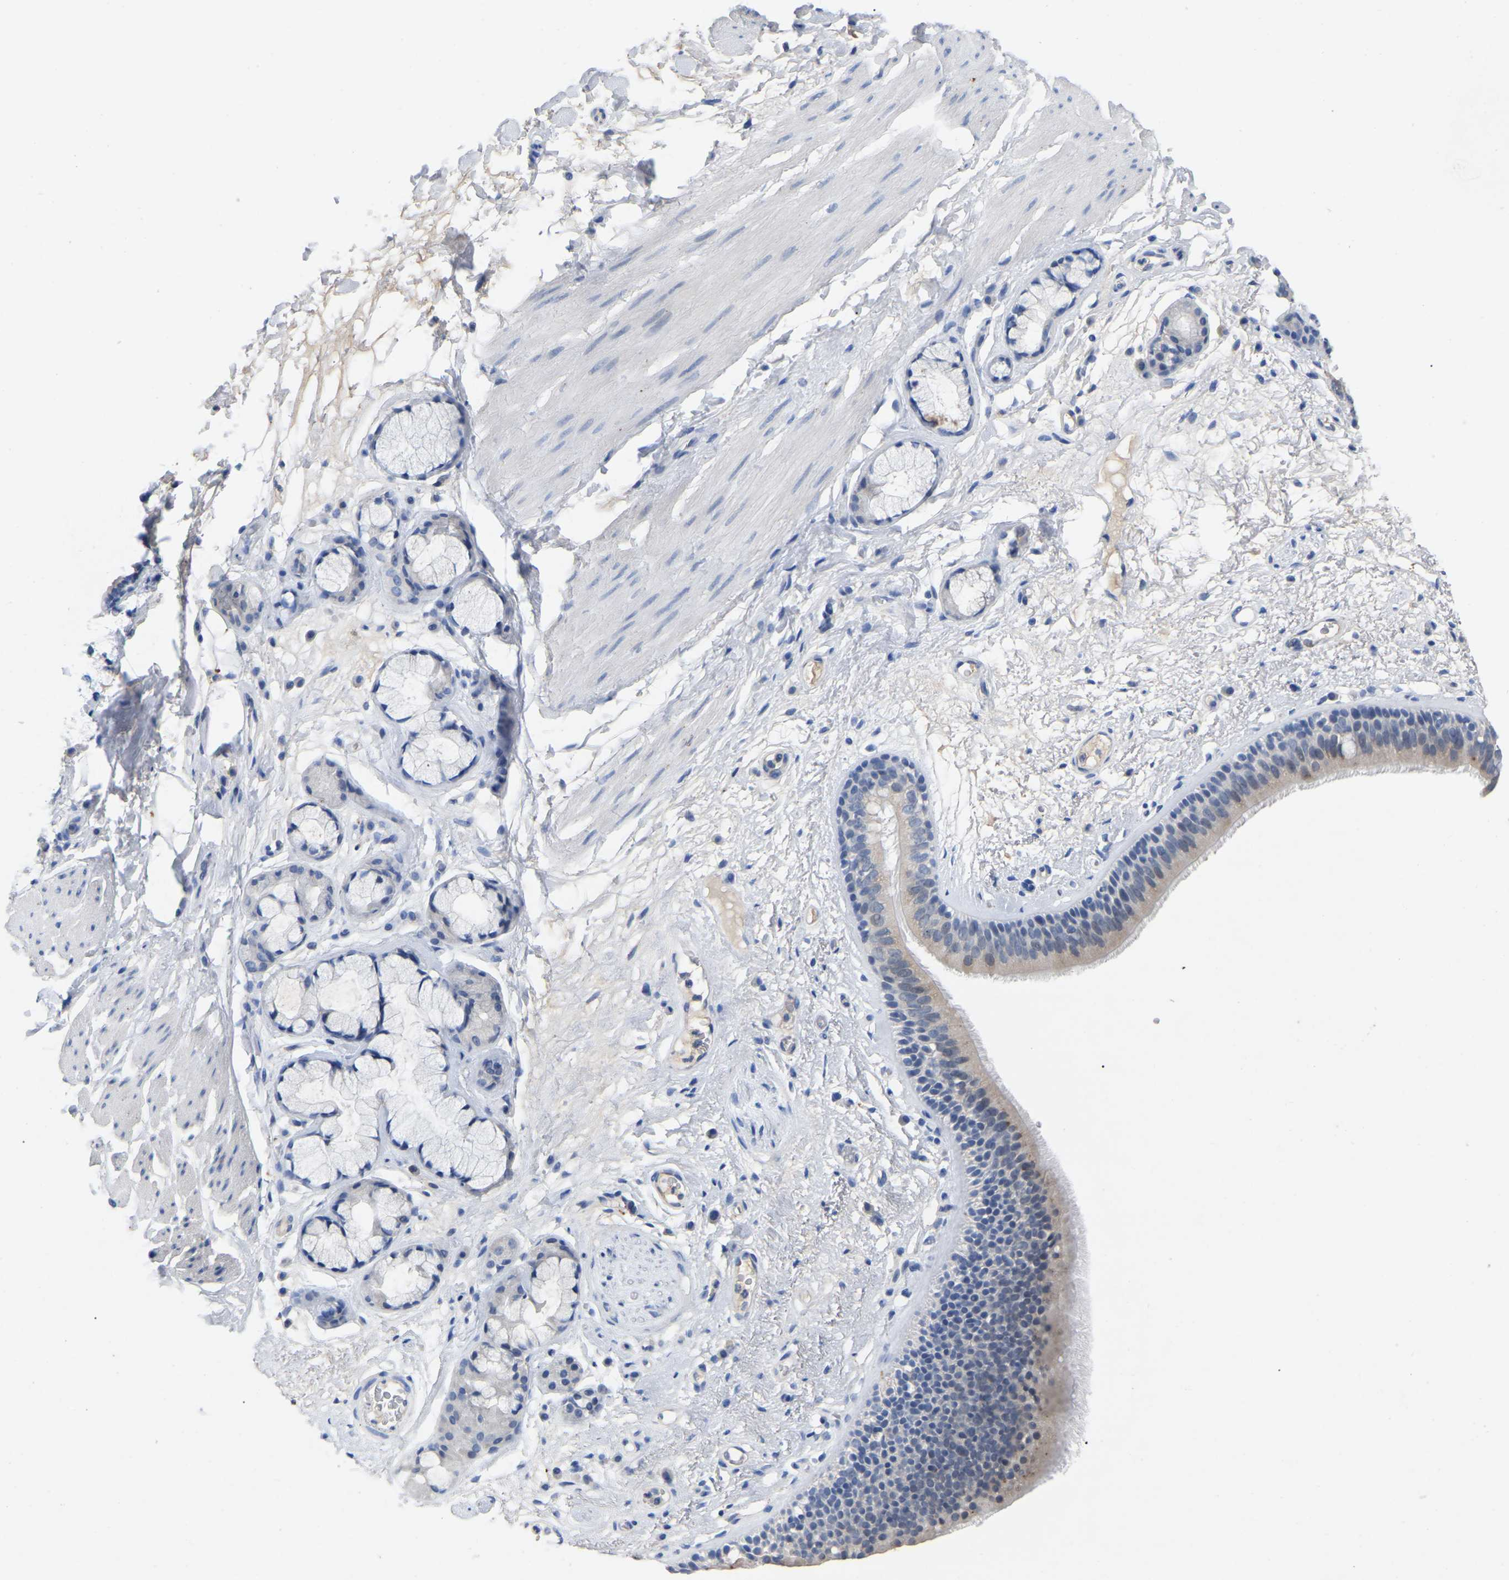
{"staining": {"intensity": "weak", "quantity": "25%-75%", "location": "cytoplasmic/membranous"}, "tissue": "bronchus", "cell_type": "Respiratory epithelial cells", "image_type": "normal", "snomed": [{"axis": "morphology", "description": "Normal tissue, NOS"}, {"axis": "topography", "description": "Cartilage tissue"}], "caption": "Weak cytoplasmic/membranous protein staining is seen in about 25%-75% of respiratory epithelial cells in bronchus. (brown staining indicates protein expression, while blue staining denotes nuclei).", "gene": "SMPD2", "patient": {"sex": "female", "age": 63}}